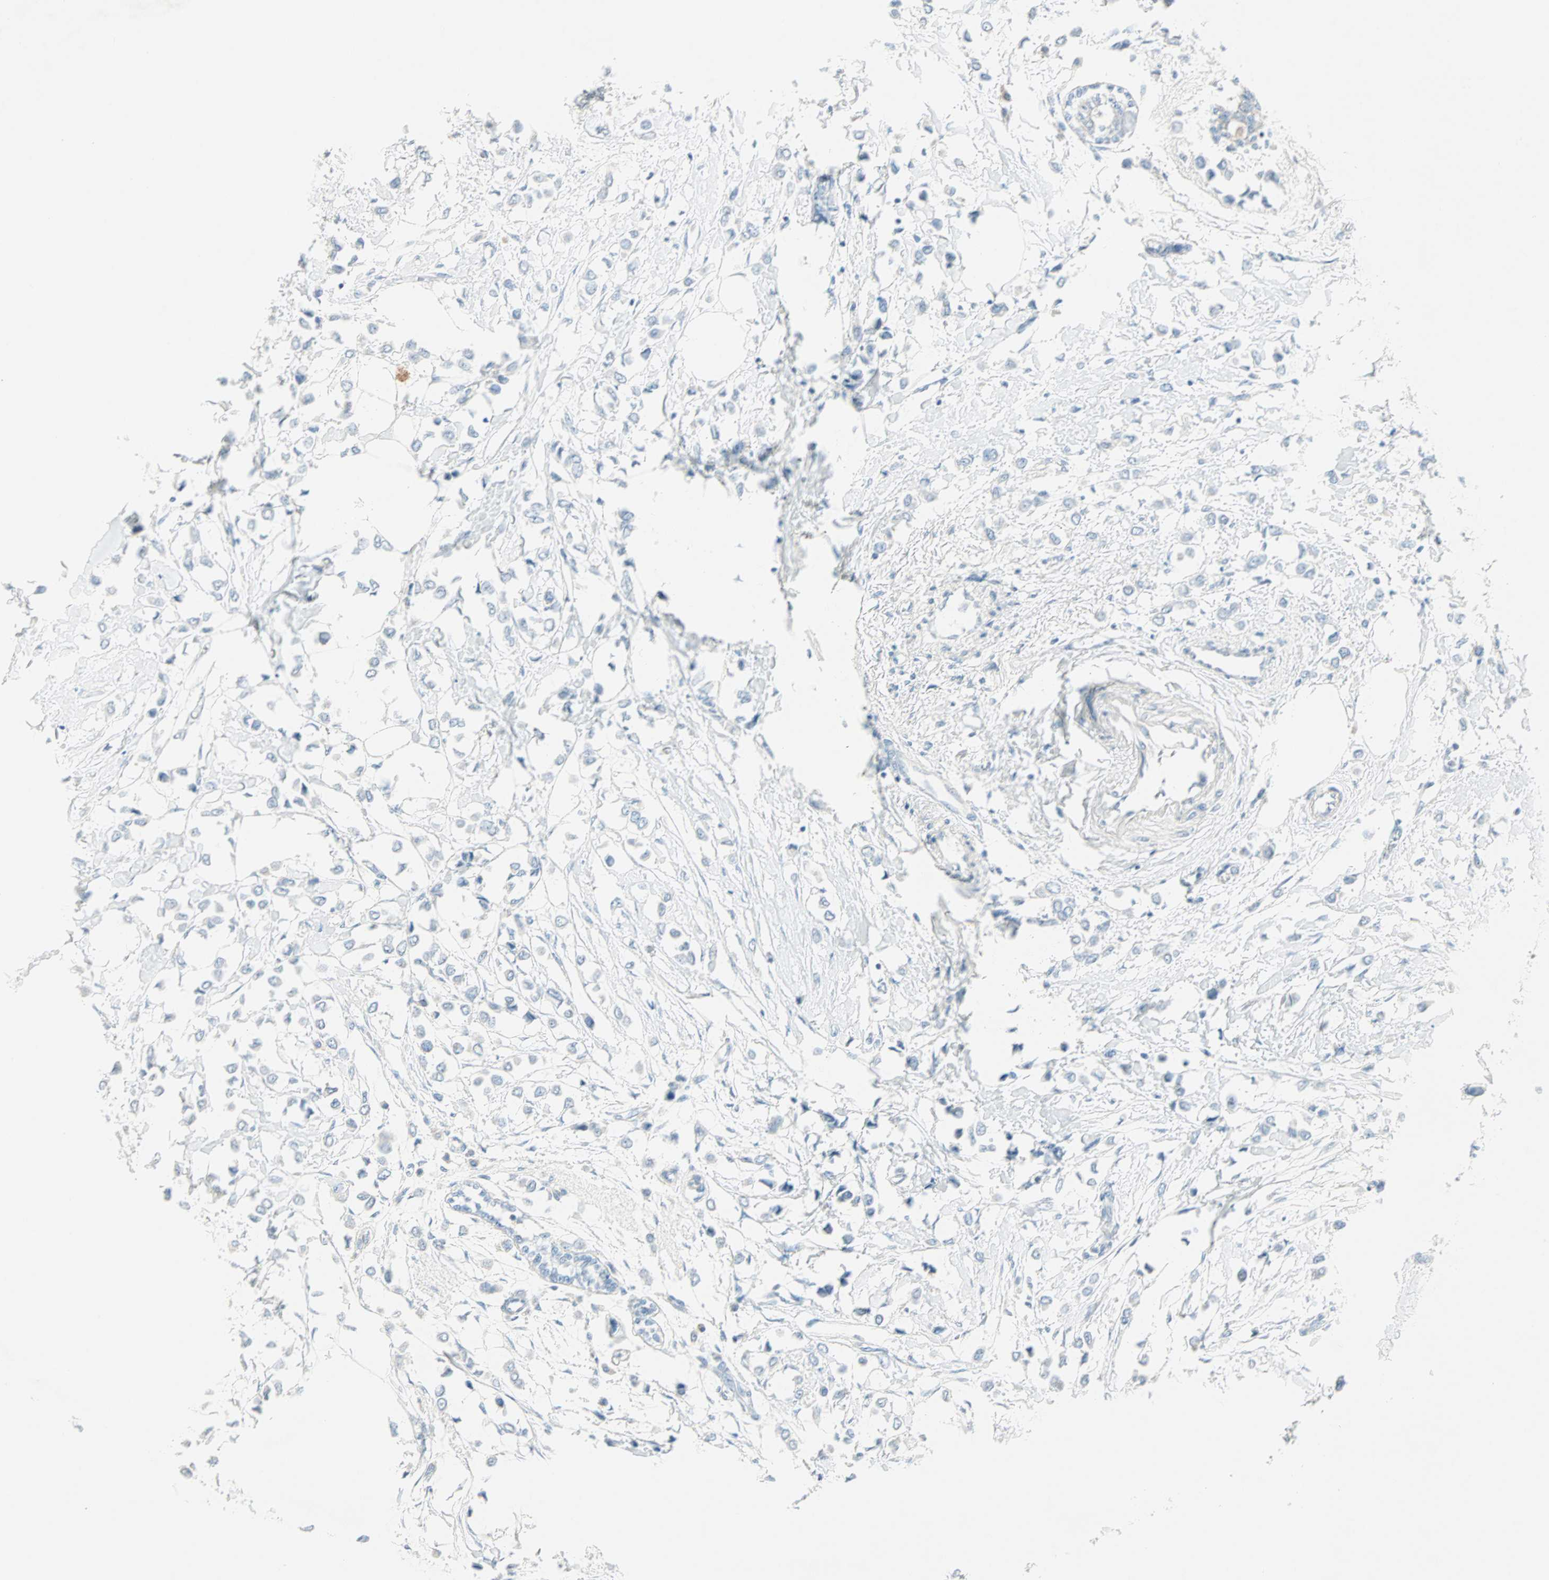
{"staining": {"intensity": "negative", "quantity": "none", "location": "none"}, "tissue": "breast cancer", "cell_type": "Tumor cells", "image_type": "cancer", "snomed": [{"axis": "morphology", "description": "Lobular carcinoma"}, {"axis": "topography", "description": "Breast"}], "caption": "Tumor cells are negative for brown protein staining in lobular carcinoma (breast).", "gene": "SULT1C2", "patient": {"sex": "female", "age": 51}}